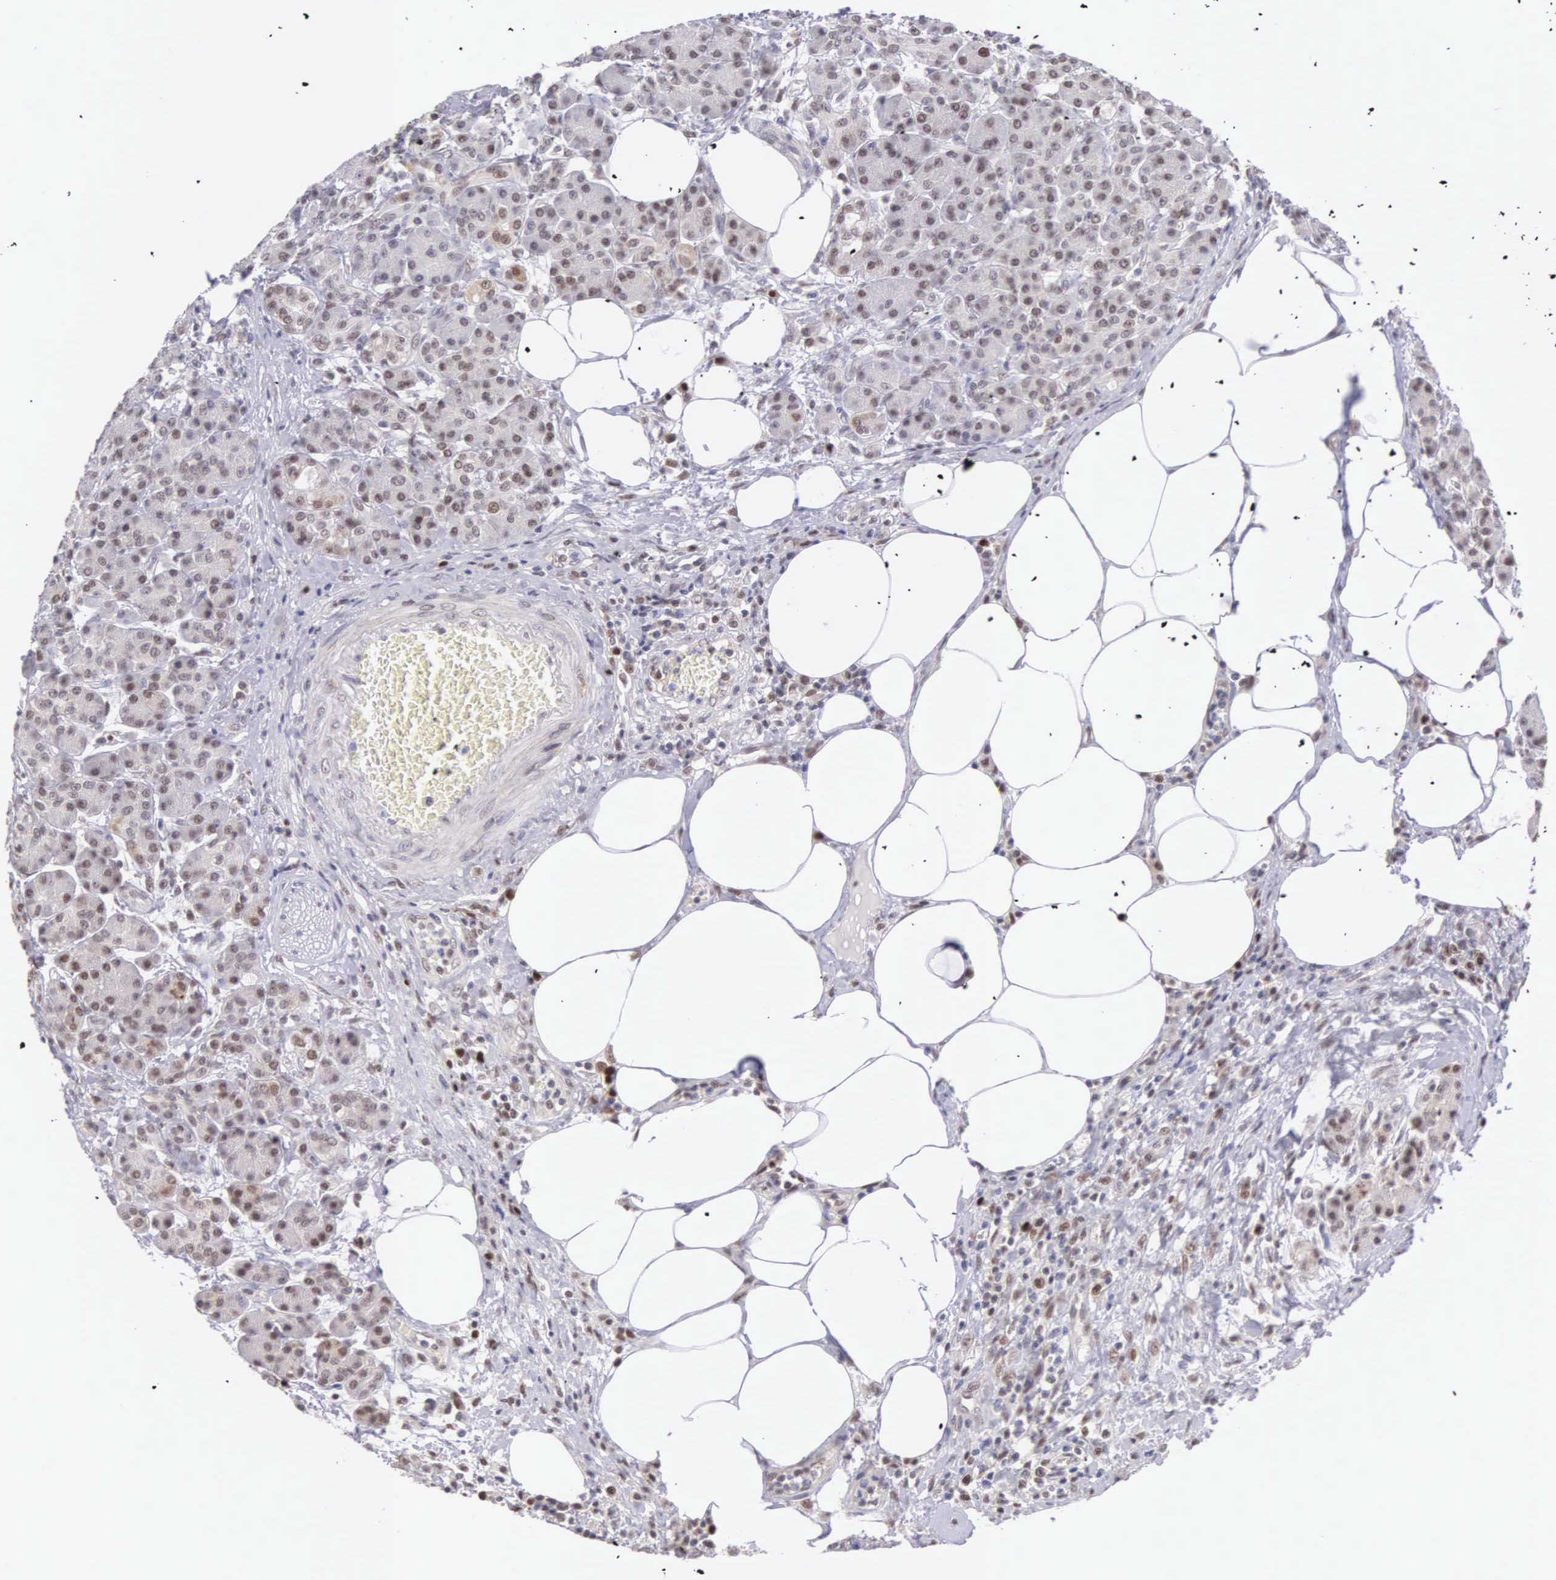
{"staining": {"intensity": "weak", "quantity": ">75%", "location": "nuclear"}, "tissue": "pancreas", "cell_type": "Exocrine glandular cells", "image_type": "normal", "snomed": [{"axis": "morphology", "description": "Normal tissue, NOS"}, {"axis": "topography", "description": "Pancreas"}], "caption": "Protein staining demonstrates weak nuclear expression in about >75% of exocrine glandular cells in normal pancreas.", "gene": "CCDC117", "patient": {"sex": "female", "age": 73}}